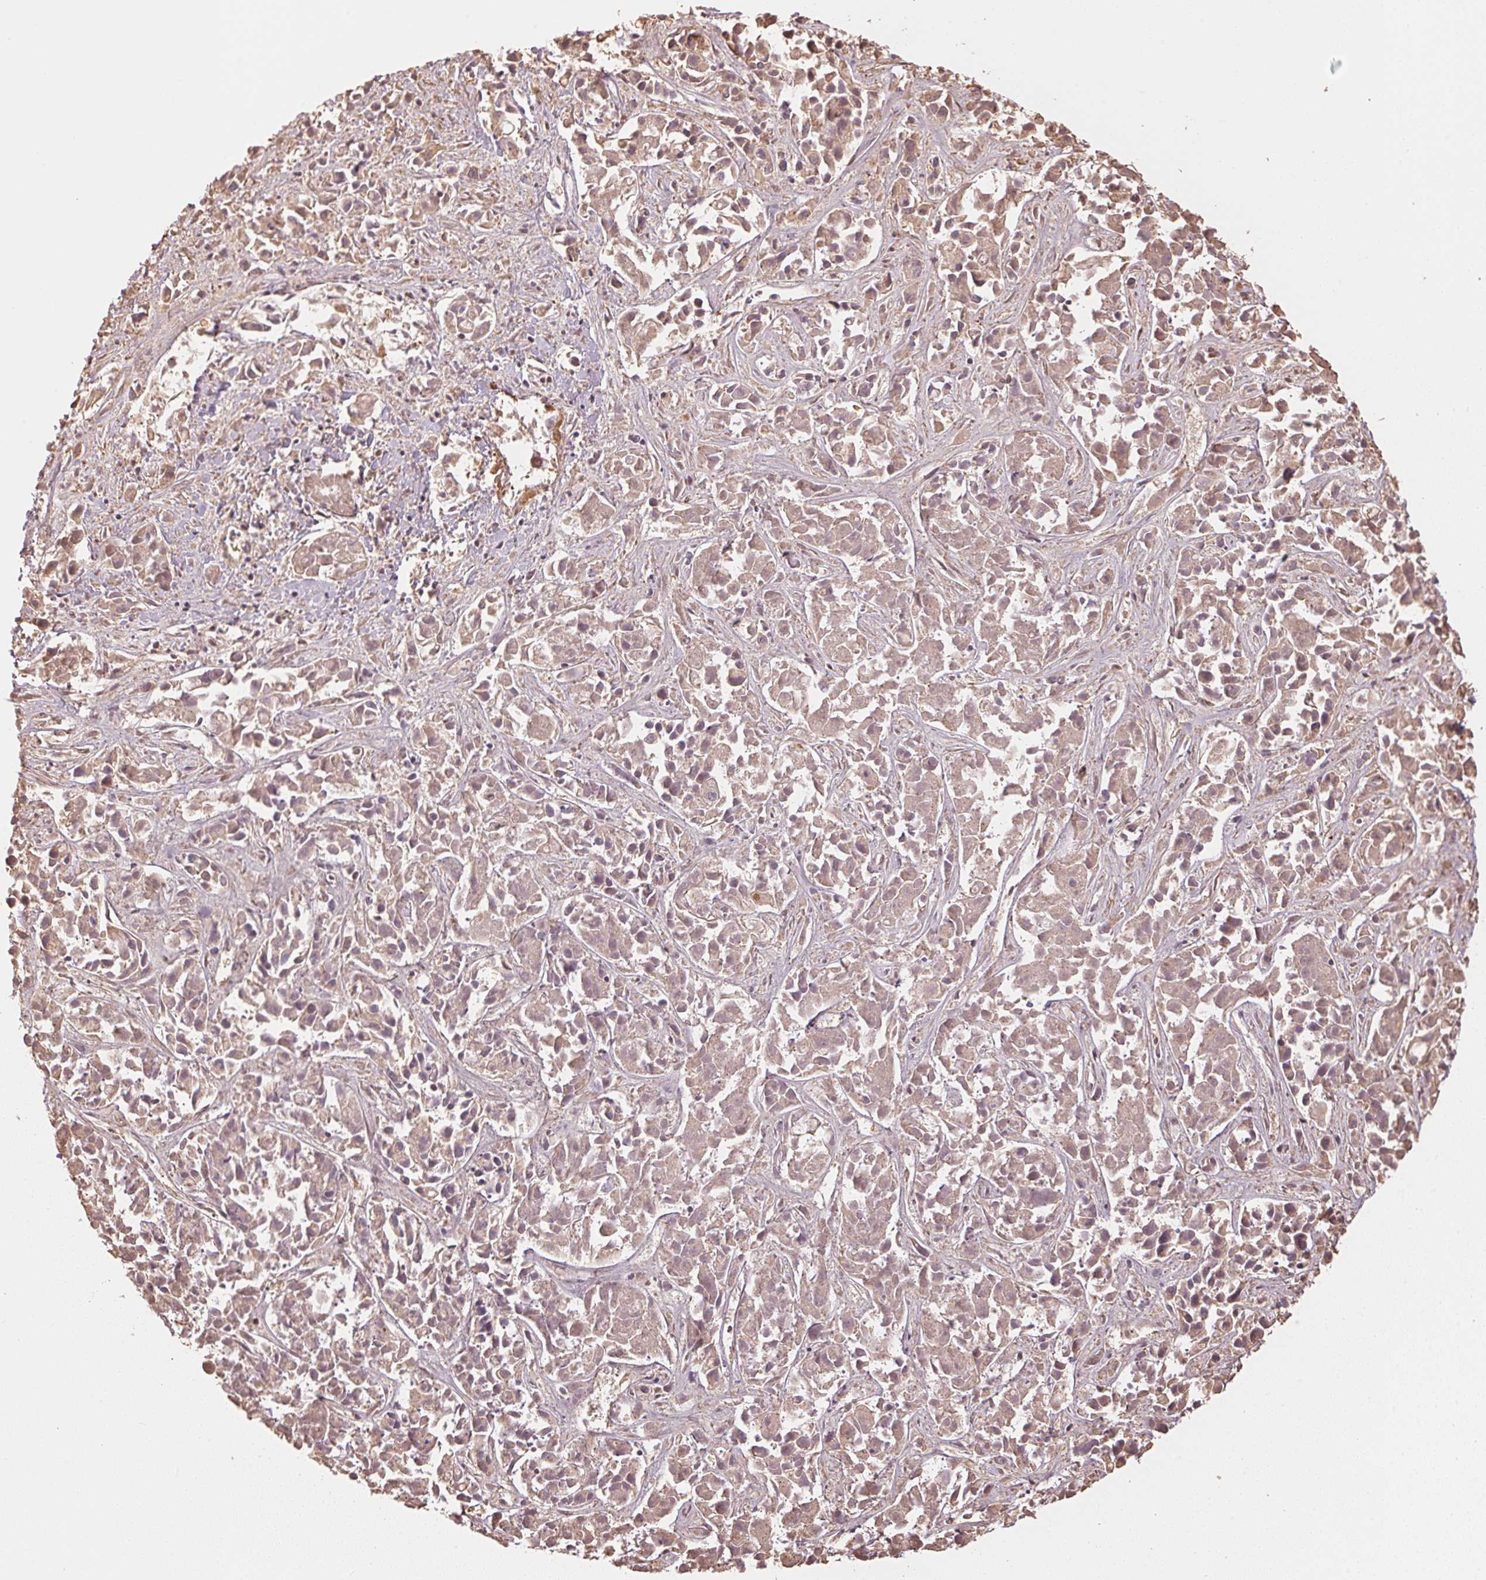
{"staining": {"intensity": "weak", "quantity": ">75%", "location": "cytoplasmic/membranous"}, "tissue": "liver cancer", "cell_type": "Tumor cells", "image_type": "cancer", "snomed": [{"axis": "morphology", "description": "Cholangiocarcinoma"}, {"axis": "topography", "description": "Liver"}], "caption": "A histopathology image showing weak cytoplasmic/membranous positivity in about >75% of tumor cells in liver cancer, as visualized by brown immunohistochemical staining.", "gene": "QDPR", "patient": {"sex": "female", "age": 81}}